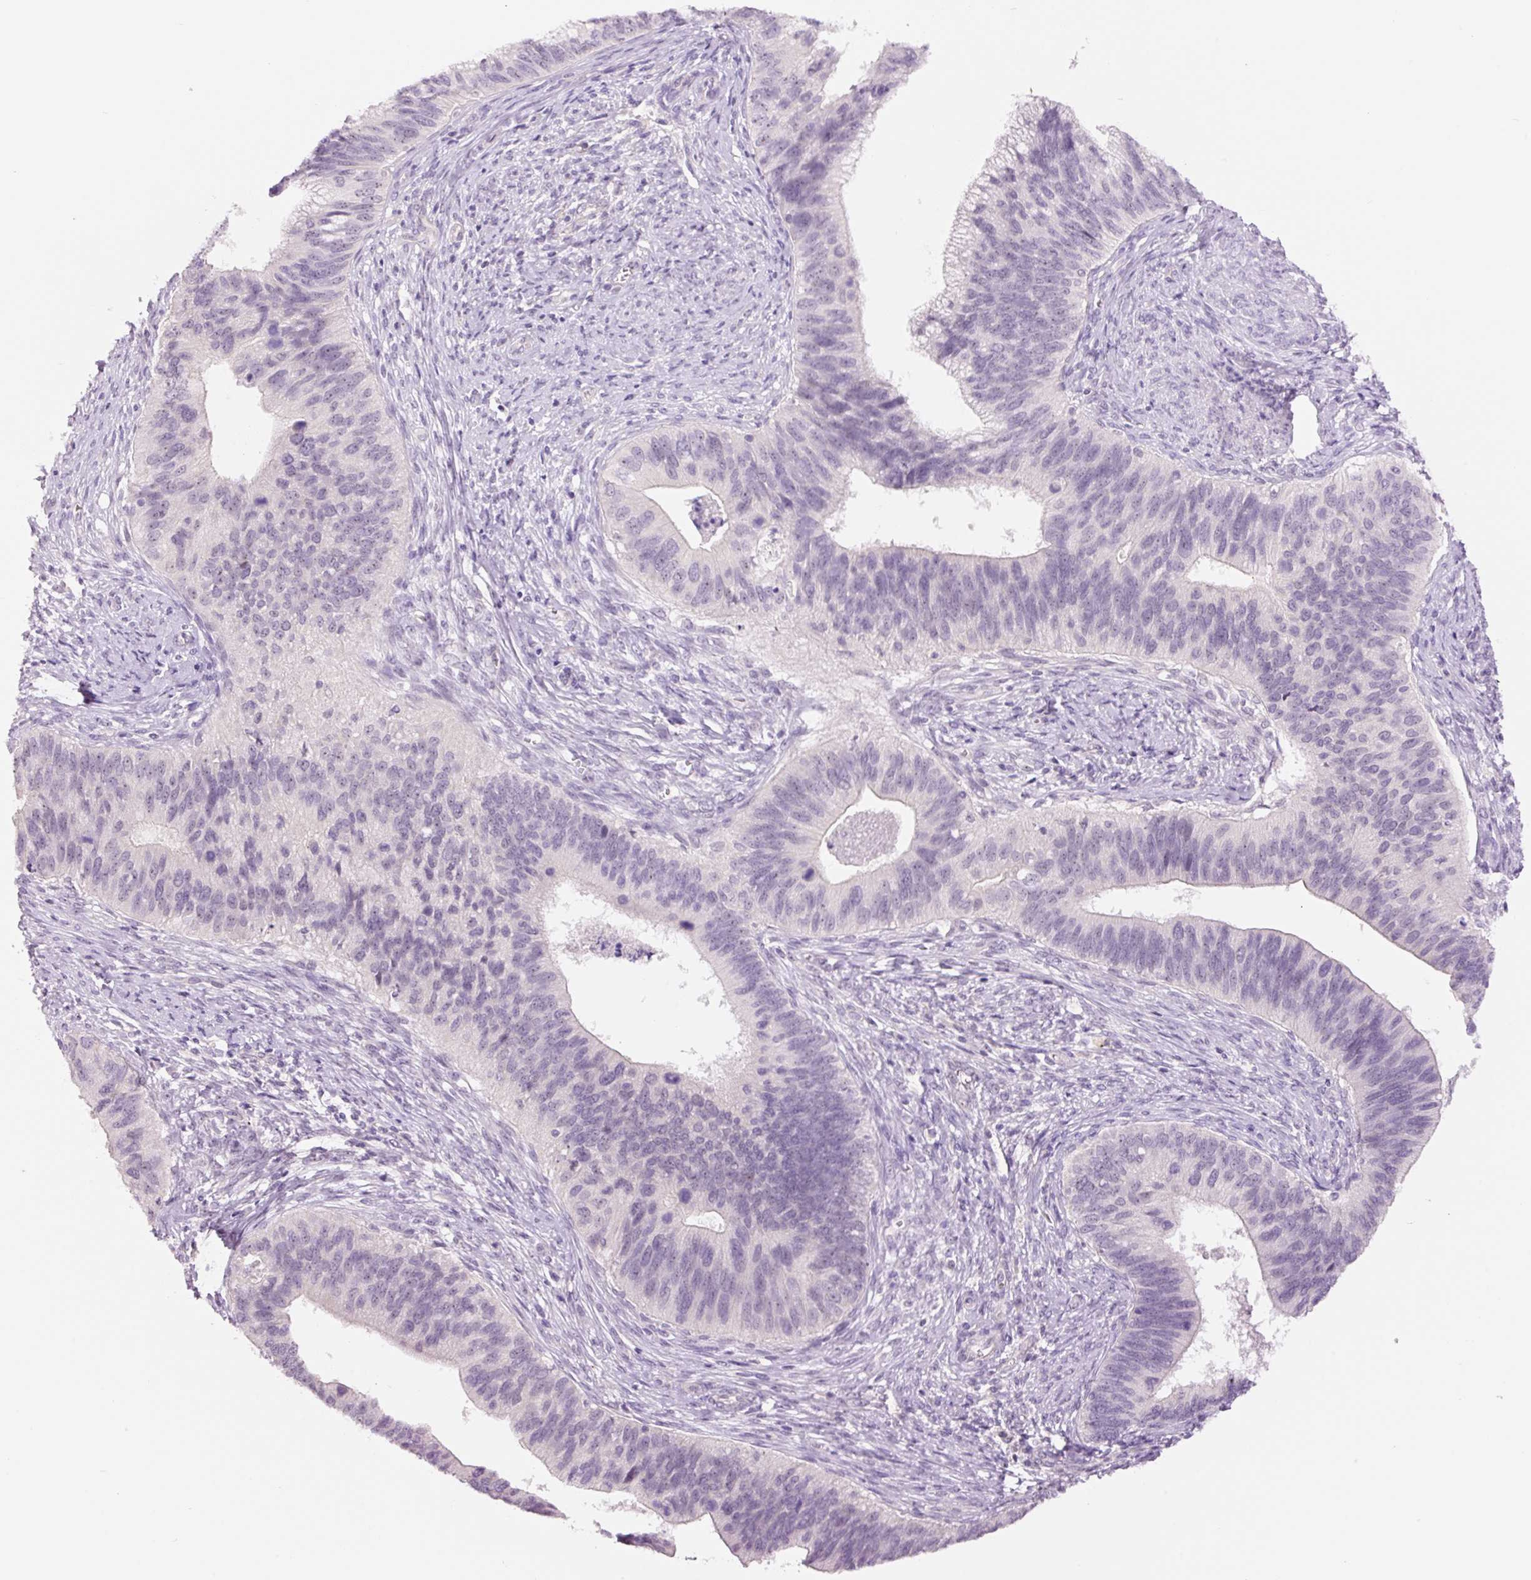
{"staining": {"intensity": "negative", "quantity": "none", "location": "none"}, "tissue": "cervical cancer", "cell_type": "Tumor cells", "image_type": "cancer", "snomed": [{"axis": "morphology", "description": "Adenocarcinoma, NOS"}, {"axis": "topography", "description": "Cervix"}], "caption": "Tumor cells are negative for protein expression in human adenocarcinoma (cervical).", "gene": "GCG", "patient": {"sex": "female", "age": 42}}